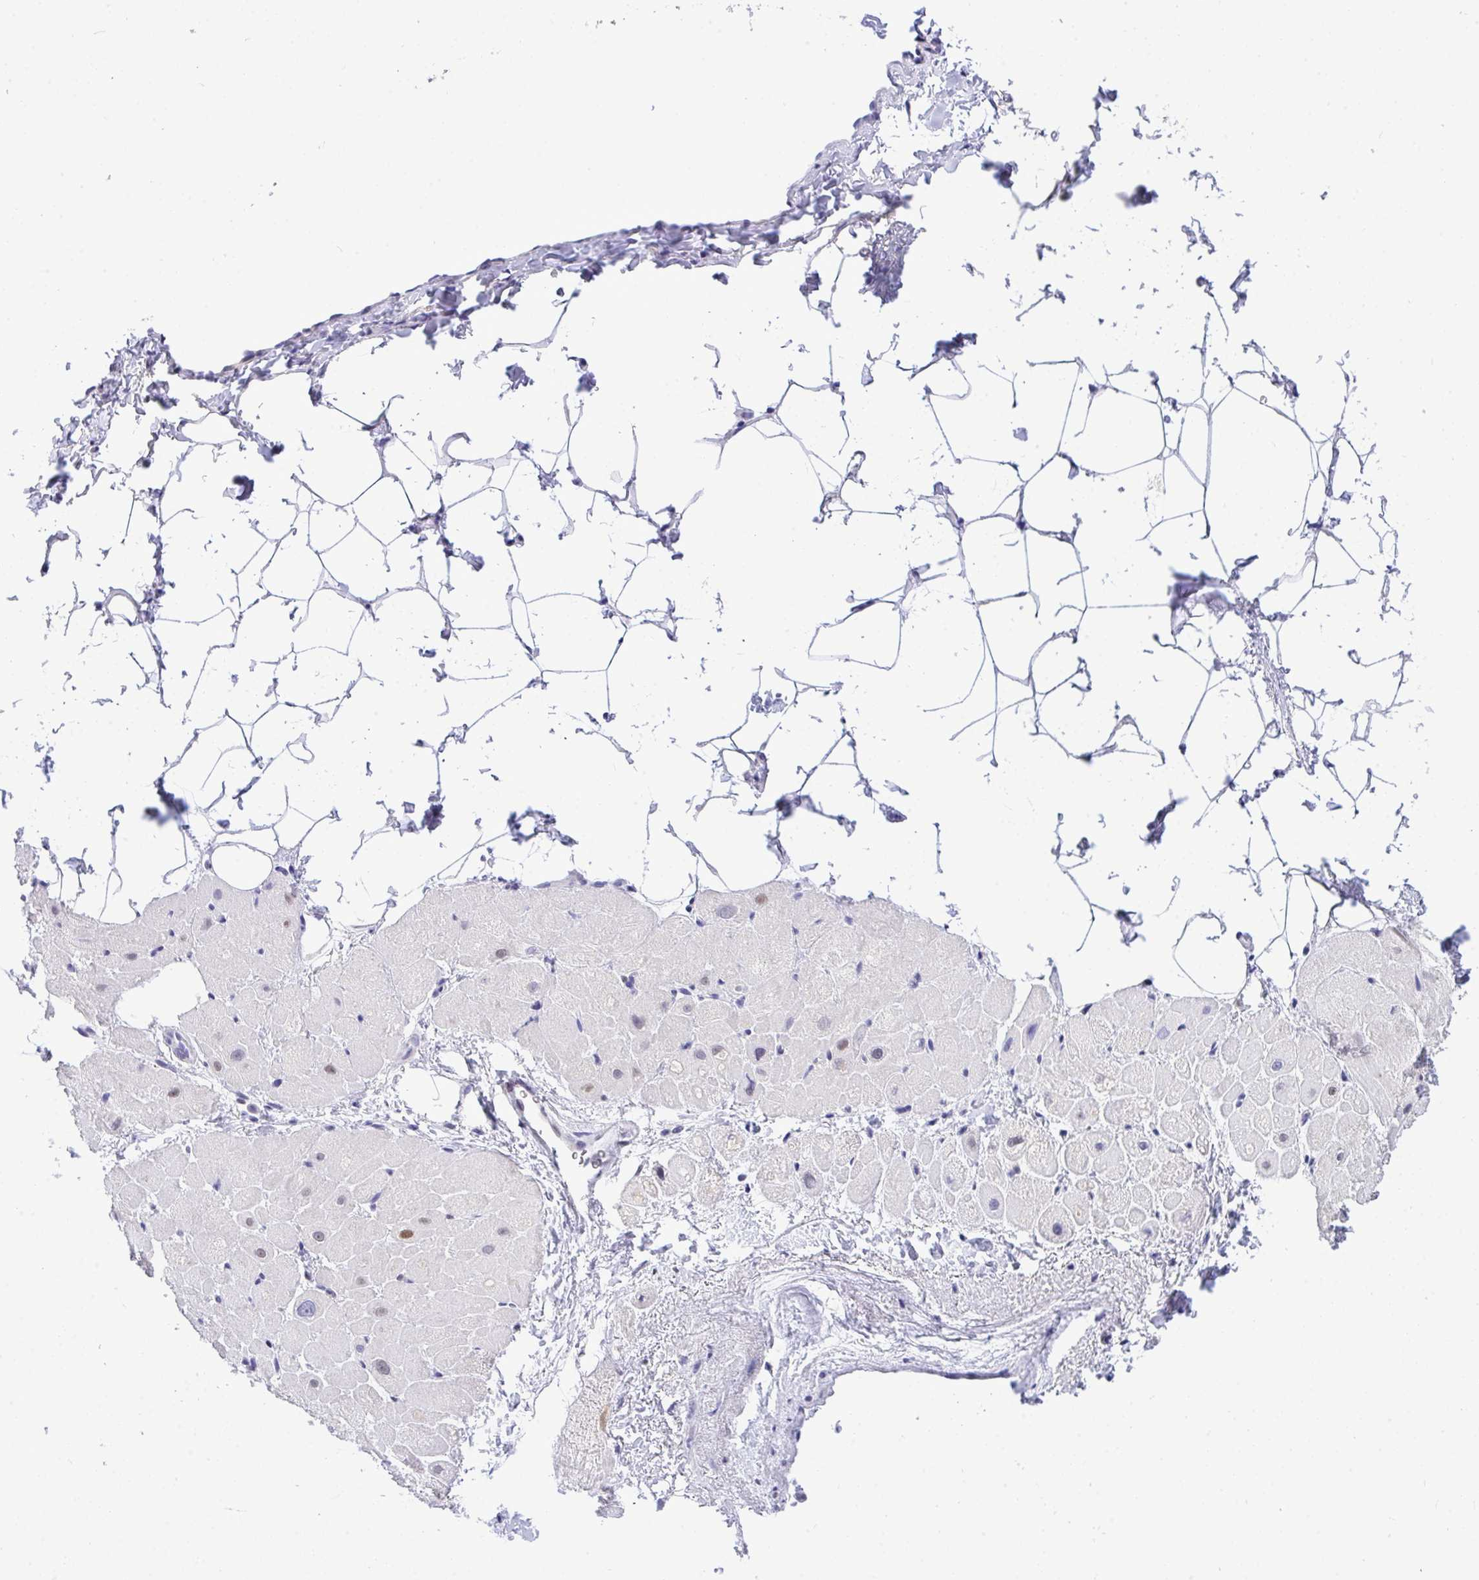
{"staining": {"intensity": "weak", "quantity": "25%-75%", "location": "nuclear"}, "tissue": "heart muscle", "cell_type": "Cardiomyocytes", "image_type": "normal", "snomed": [{"axis": "morphology", "description": "Normal tissue, NOS"}, {"axis": "topography", "description": "Heart"}], "caption": "Immunohistochemistry (IHC) (DAB (3,3'-diaminobenzidine)) staining of unremarkable heart muscle exhibits weak nuclear protein staining in approximately 25%-75% of cardiomyocytes. The staining was performed using DAB, with brown indicating positive protein expression. Nuclei are stained blue with hematoxylin.", "gene": "THOP1", "patient": {"sex": "male", "age": 62}}